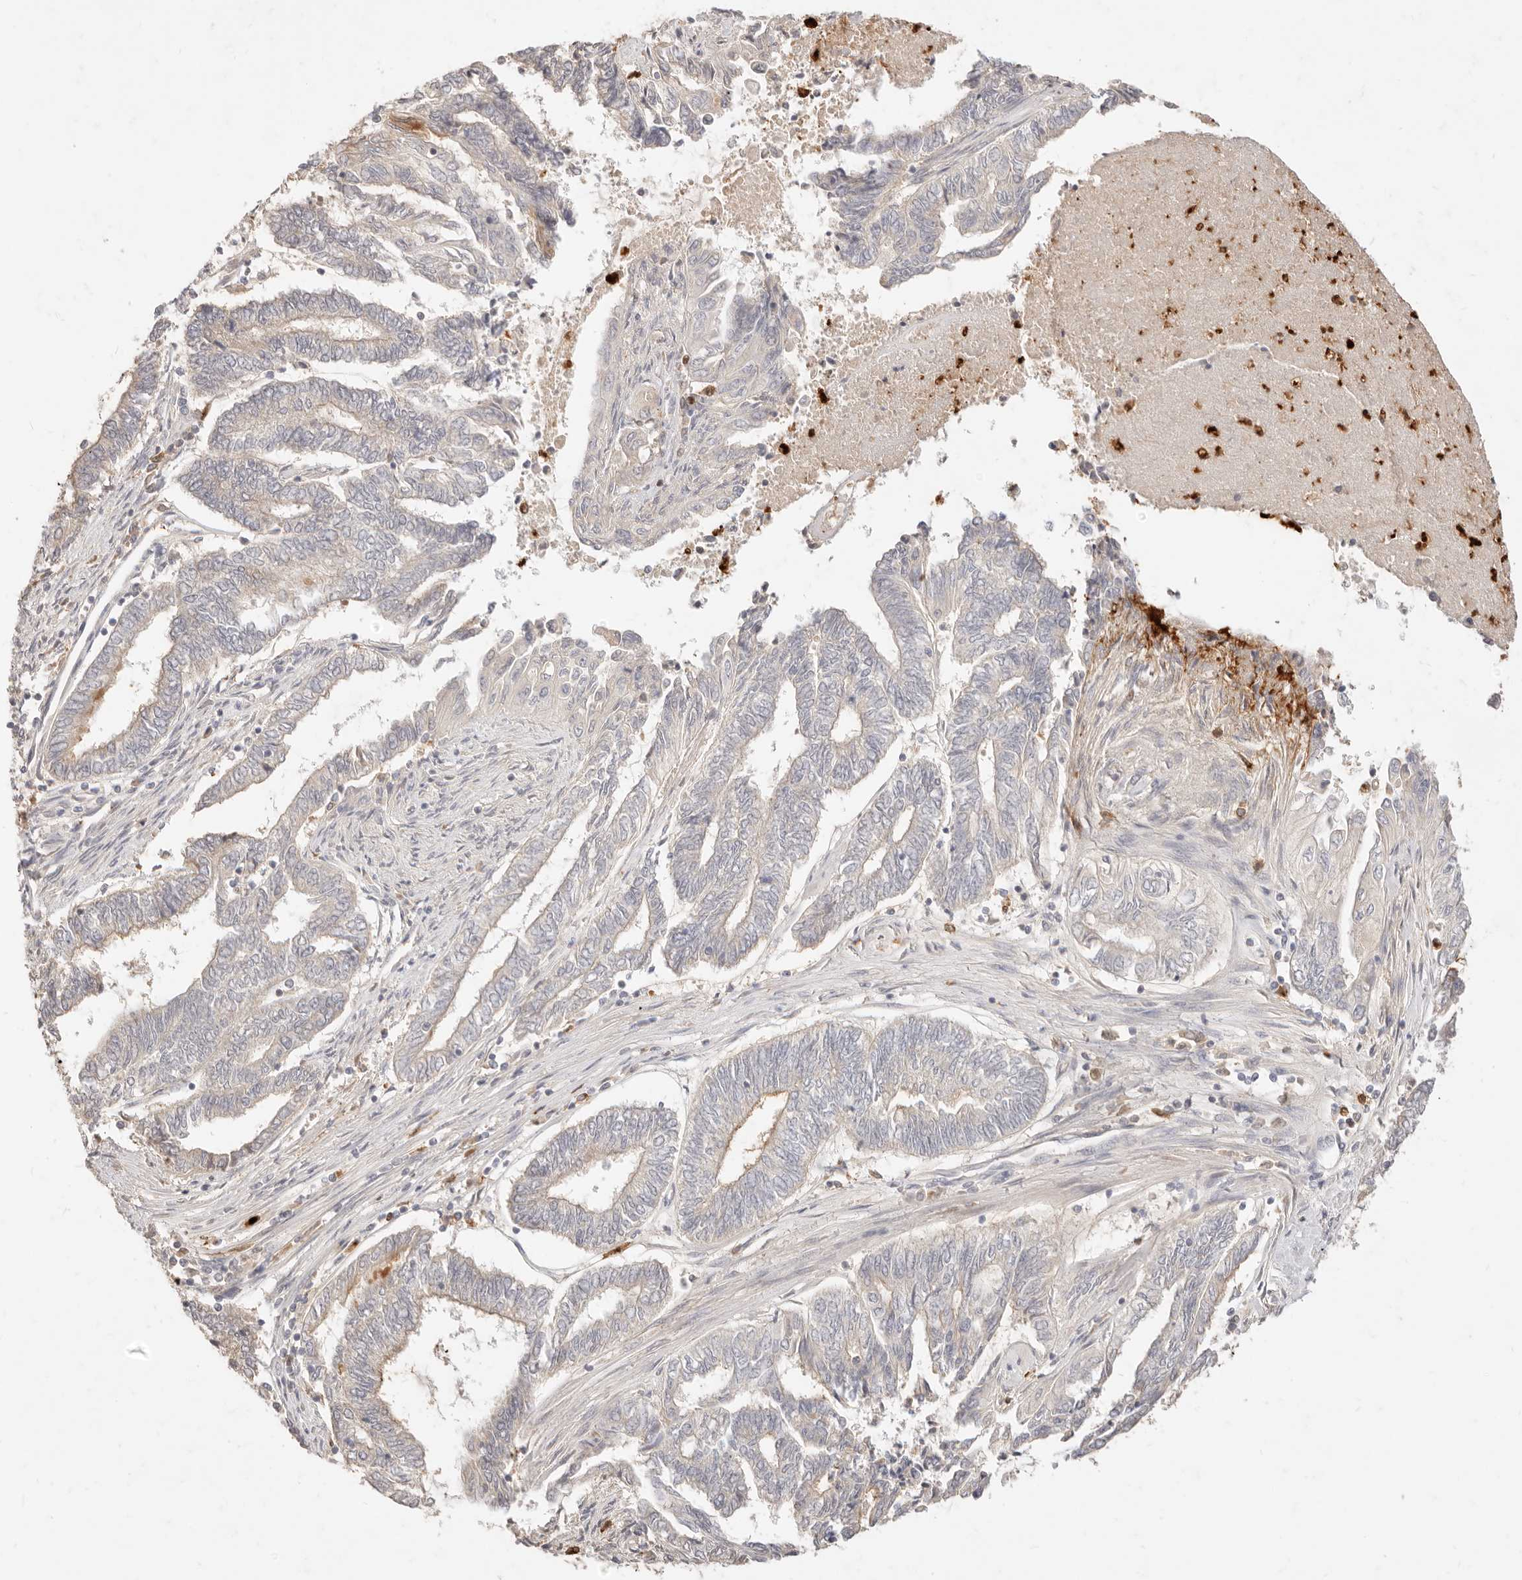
{"staining": {"intensity": "weak", "quantity": "<25%", "location": "cytoplasmic/membranous"}, "tissue": "endometrial cancer", "cell_type": "Tumor cells", "image_type": "cancer", "snomed": [{"axis": "morphology", "description": "Adenocarcinoma, NOS"}, {"axis": "topography", "description": "Uterus"}, {"axis": "topography", "description": "Endometrium"}], "caption": "The immunohistochemistry (IHC) image has no significant expression in tumor cells of endometrial cancer tissue.", "gene": "TMTC2", "patient": {"sex": "female", "age": 70}}